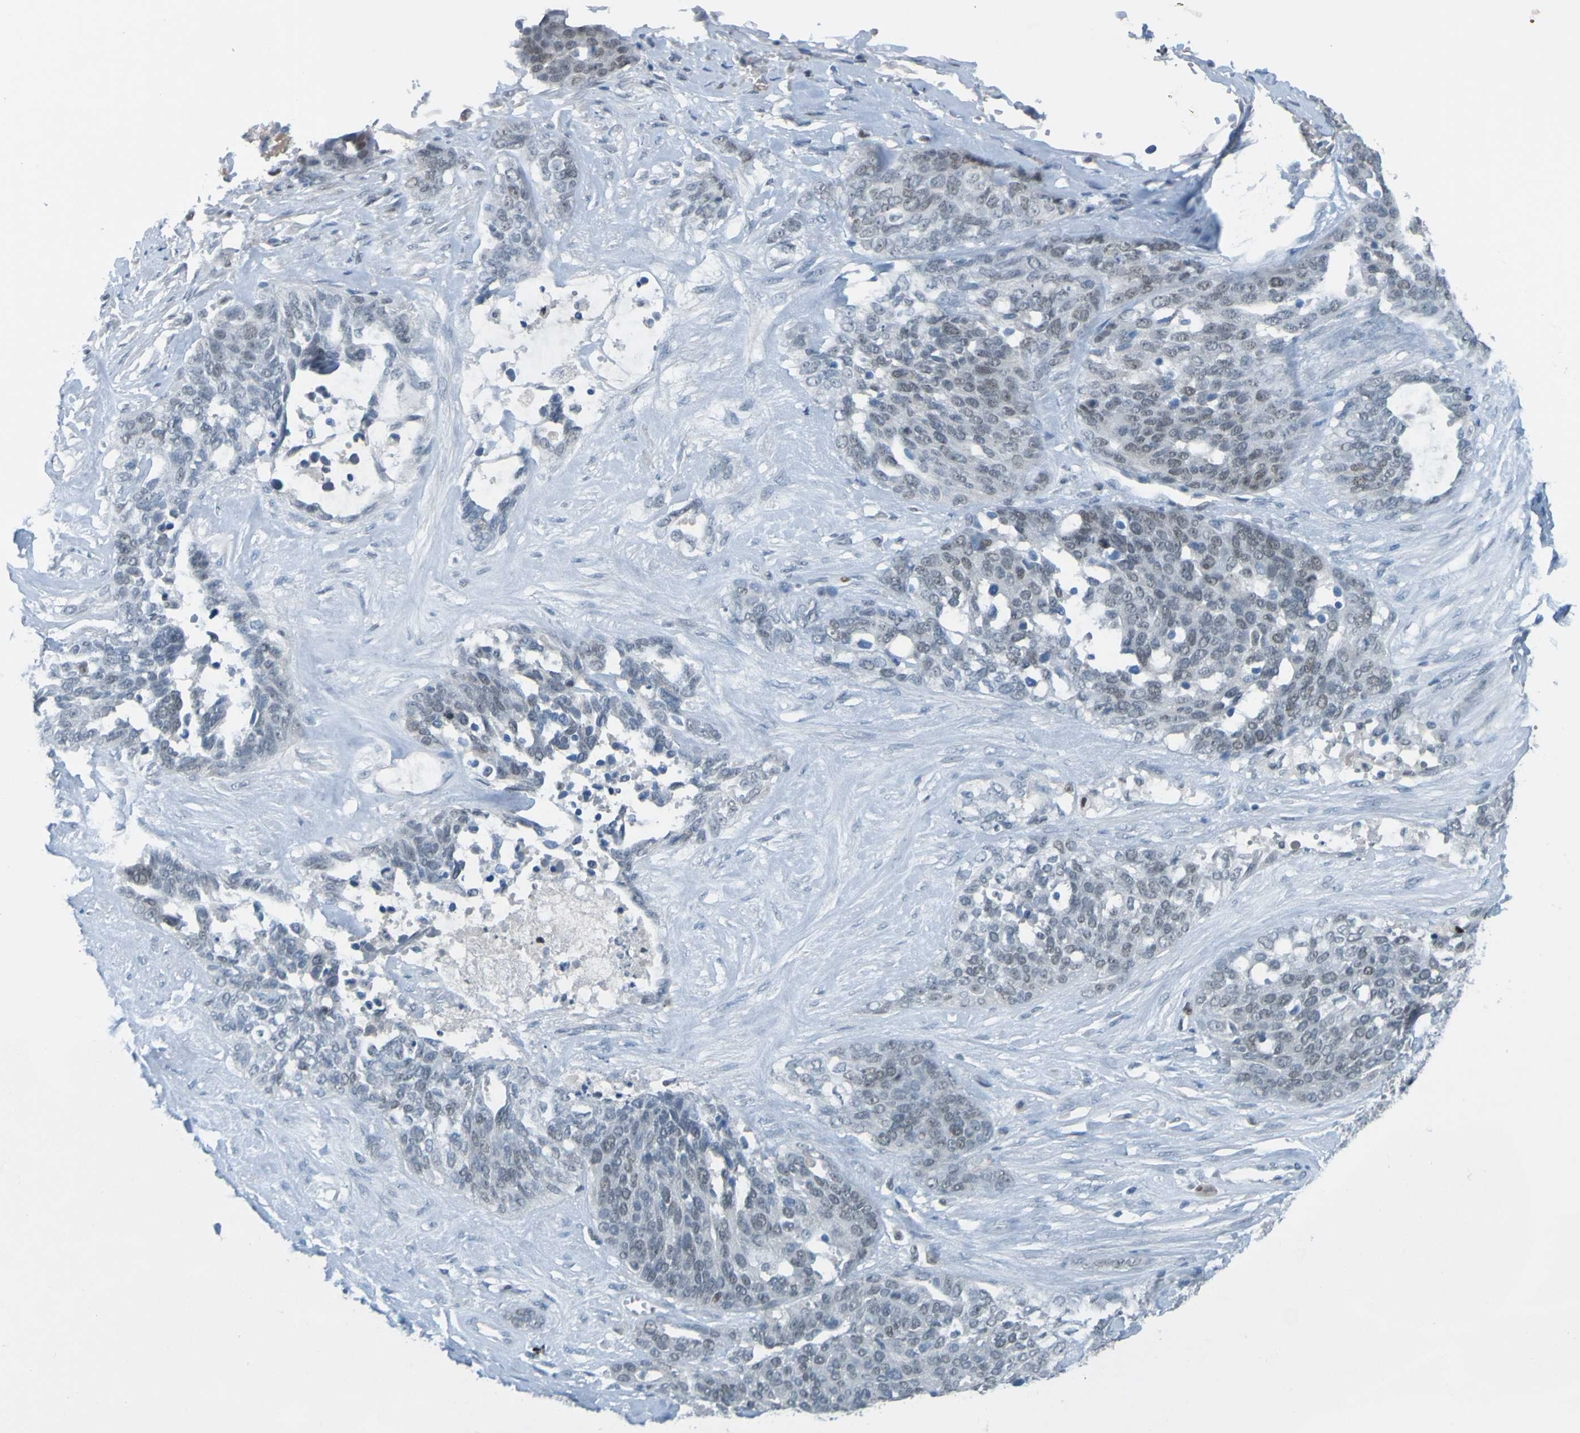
{"staining": {"intensity": "negative", "quantity": "none", "location": "none"}, "tissue": "ovarian cancer", "cell_type": "Tumor cells", "image_type": "cancer", "snomed": [{"axis": "morphology", "description": "Cystadenocarcinoma, serous, NOS"}, {"axis": "topography", "description": "Ovary"}], "caption": "Tumor cells show no significant protein positivity in ovarian cancer (serous cystadenocarcinoma). Nuclei are stained in blue.", "gene": "USP36", "patient": {"sex": "female", "age": 44}}